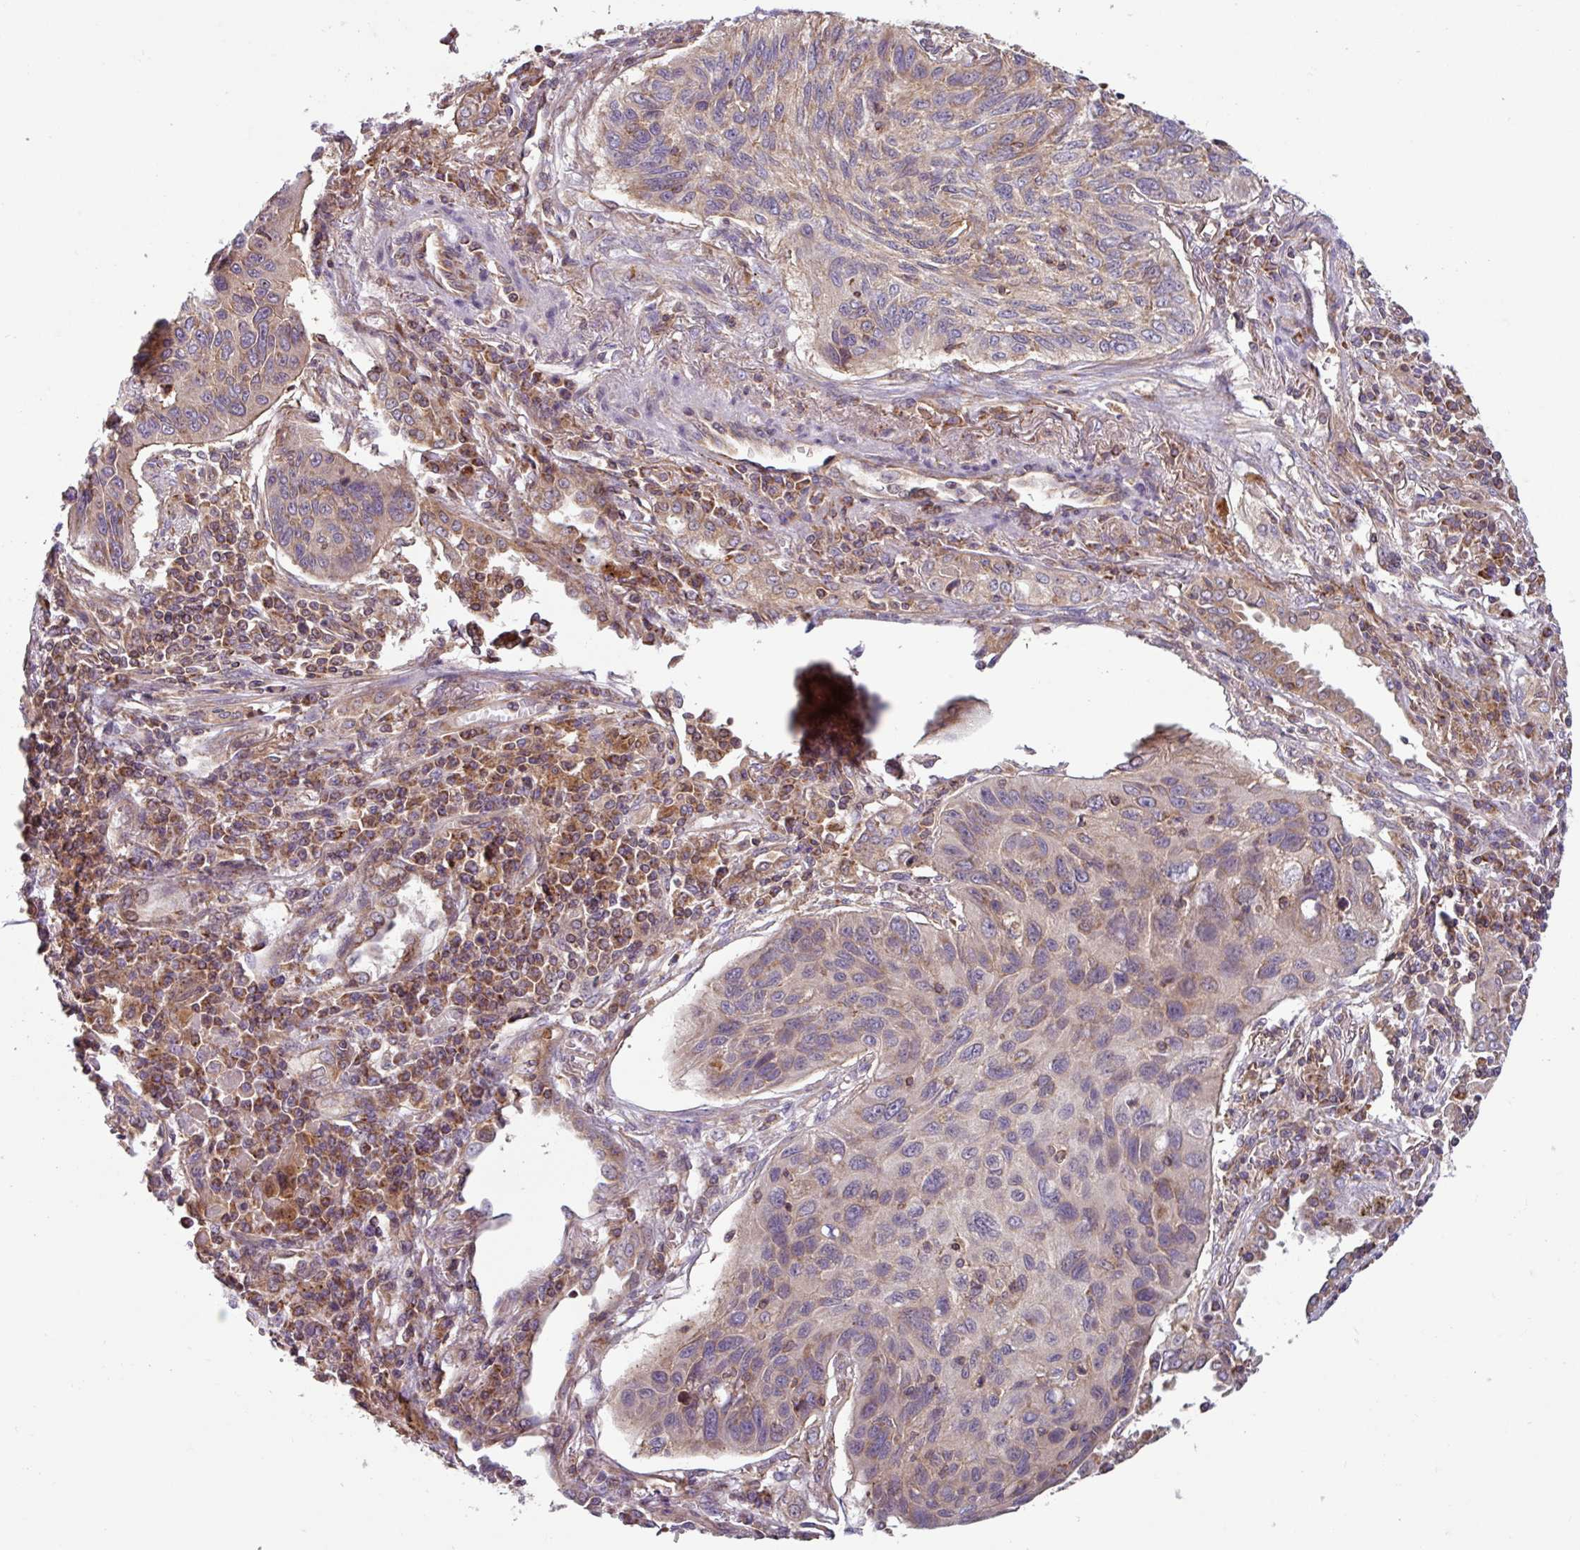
{"staining": {"intensity": "weak", "quantity": "25%-75%", "location": "cytoplasmic/membranous"}, "tissue": "lung cancer", "cell_type": "Tumor cells", "image_type": "cancer", "snomed": [{"axis": "morphology", "description": "Squamous cell carcinoma, NOS"}, {"axis": "topography", "description": "Lung"}], "caption": "This micrograph reveals immunohistochemistry (IHC) staining of human lung cancer (squamous cell carcinoma), with low weak cytoplasmic/membranous staining in approximately 25%-75% of tumor cells.", "gene": "PLEKHD1", "patient": {"sex": "female", "age": 66}}